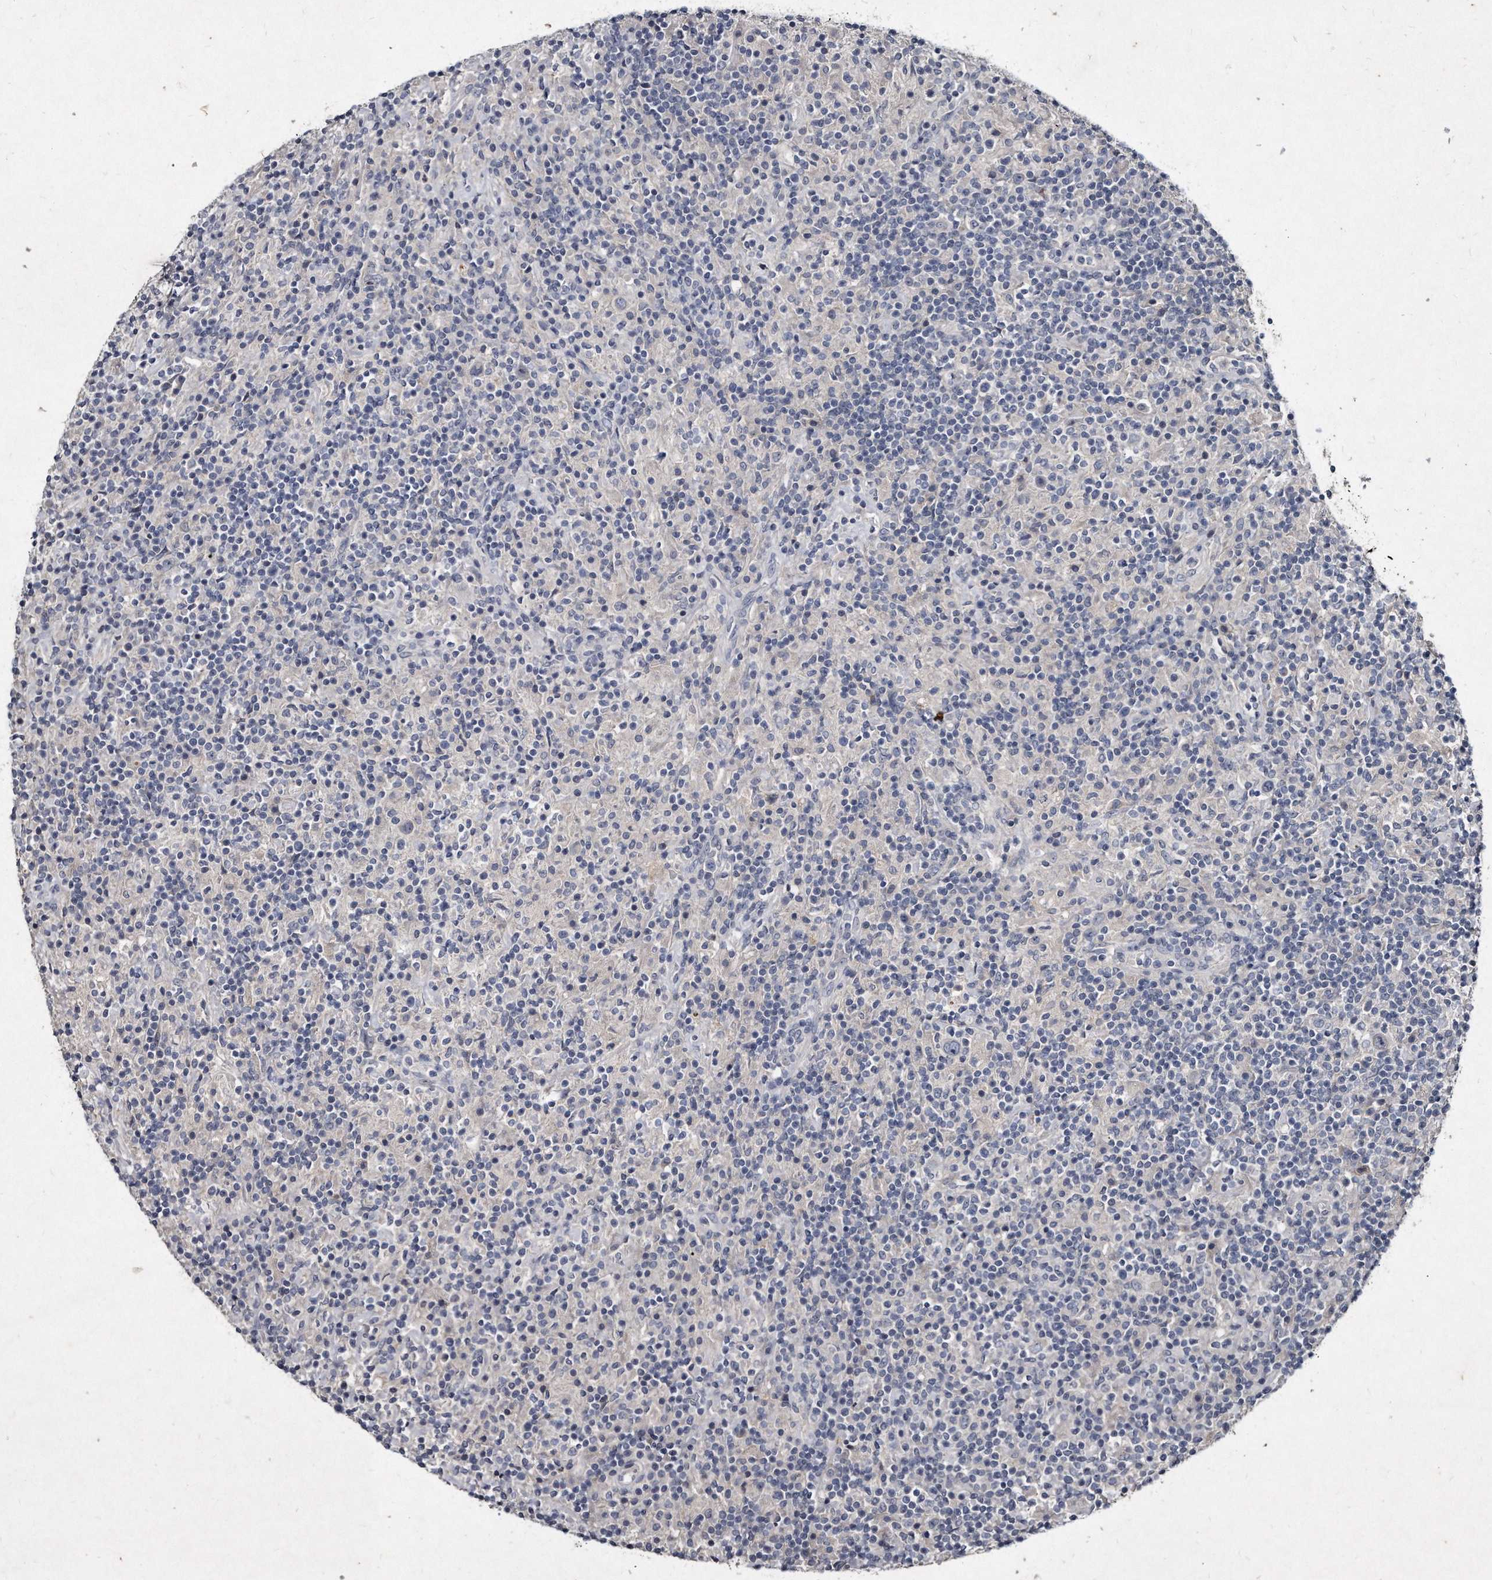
{"staining": {"intensity": "negative", "quantity": "none", "location": "none"}, "tissue": "lymphoma", "cell_type": "Tumor cells", "image_type": "cancer", "snomed": [{"axis": "morphology", "description": "Hodgkin's disease, NOS"}, {"axis": "topography", "description": "Lymph node"}], "caption": "Human lymphoma stained for a protein using IHC demonstrates no positivity in tumor cells.", "gene": "KLHDC3", "patient": {"sex": "male", "age": 70}}